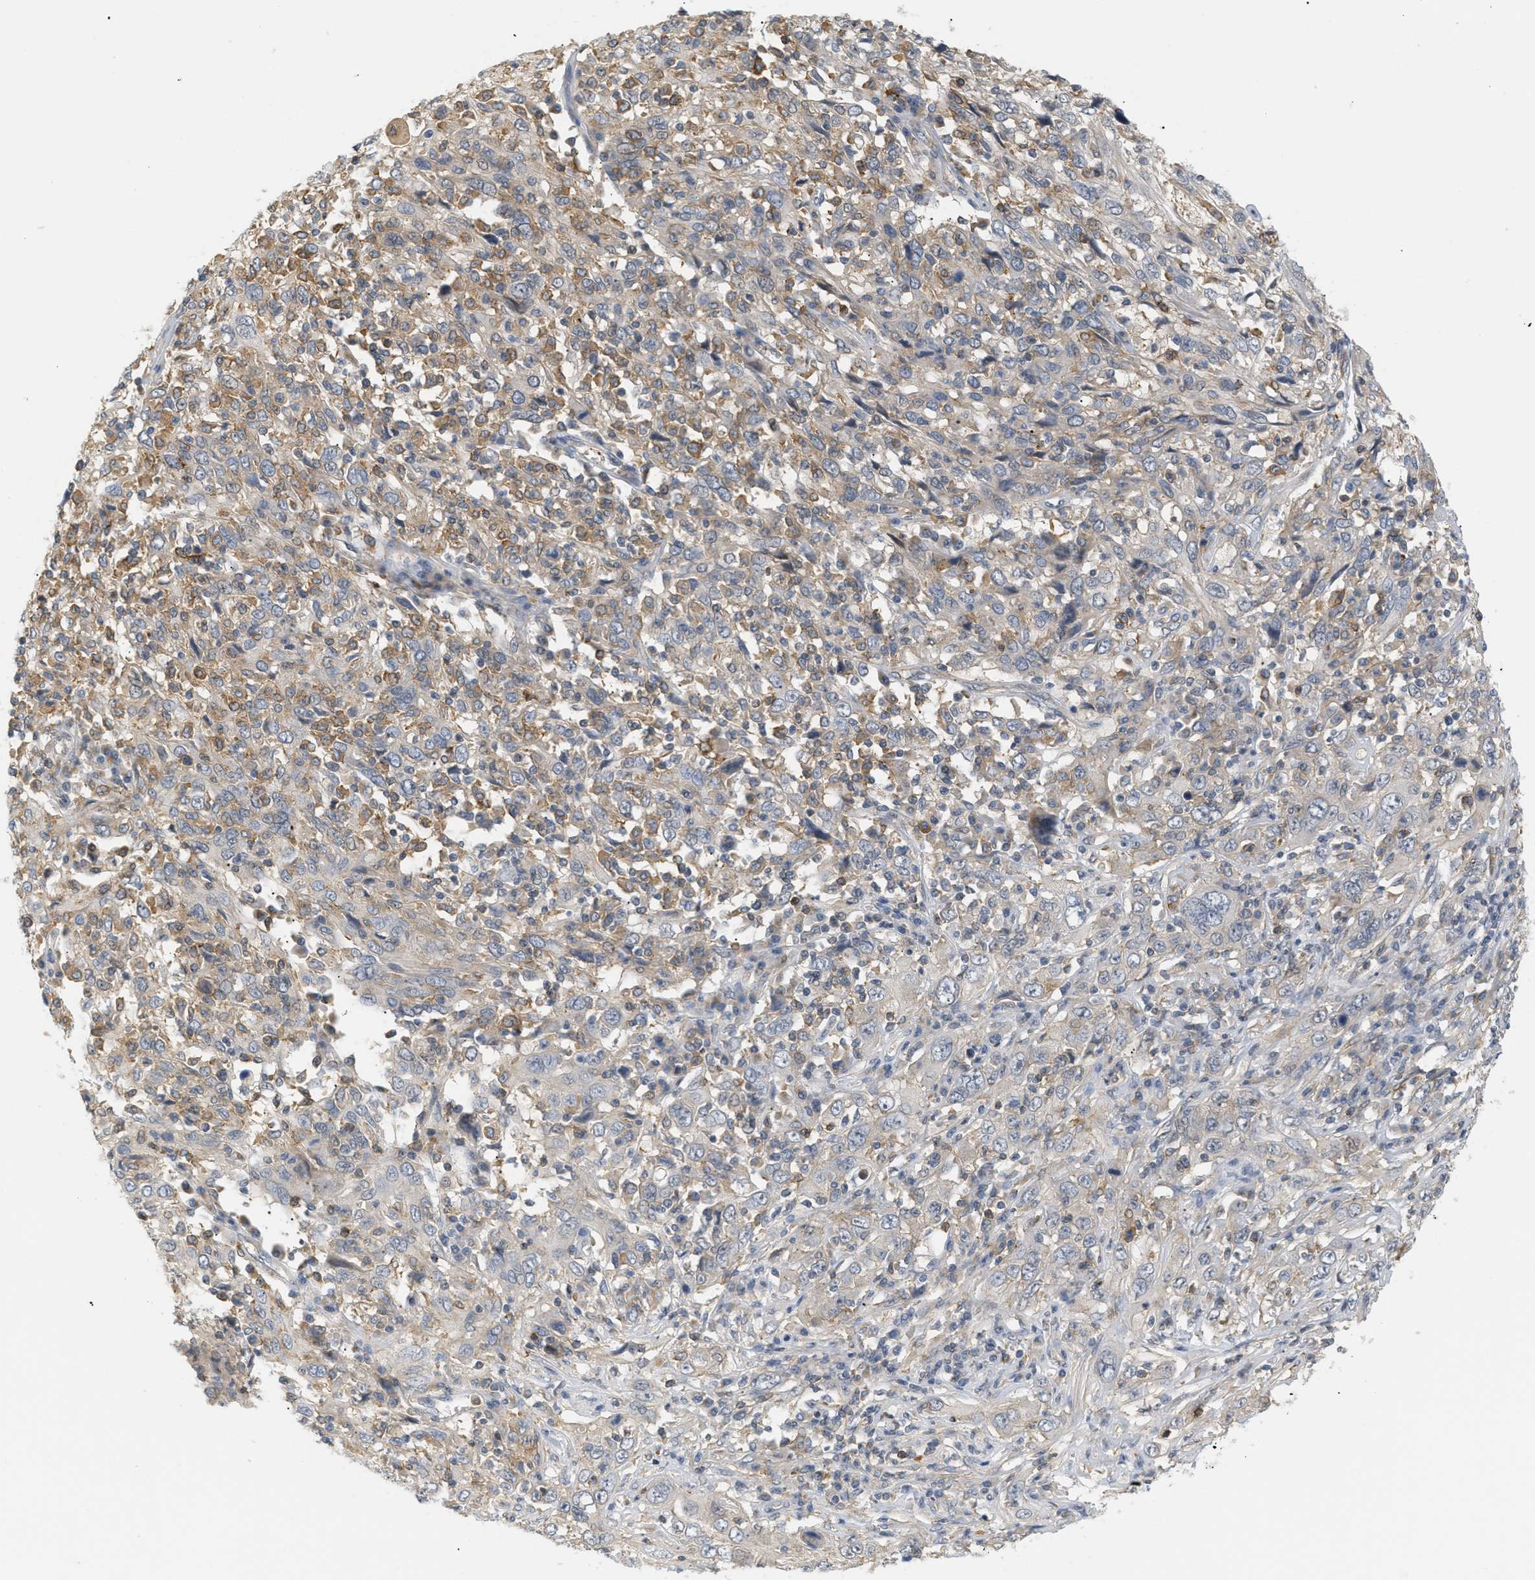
{"staining": {"intensity": "weak", "quantity": "<25%", "location": "cytoplasmic/membranous"}, "tissue": "cervical cancer", "cell_type": "Tumor cells", "image_type": "cancer", "snomed": [{"axis": "morphology", "description": "Squamous cell carcinoma, NOS"}, {"axis": "topography", "description": "Cervix"}], "caption": "The micrograph demonstrates no staining of tumor cells in squamous cell carcinoma (cervical). (DAB immunohistochemistry (IHC) visualized using brightfield microscopy, high magnification).", "gene": "CORO2B", "patient": {"sex": "female", "age": 46}}